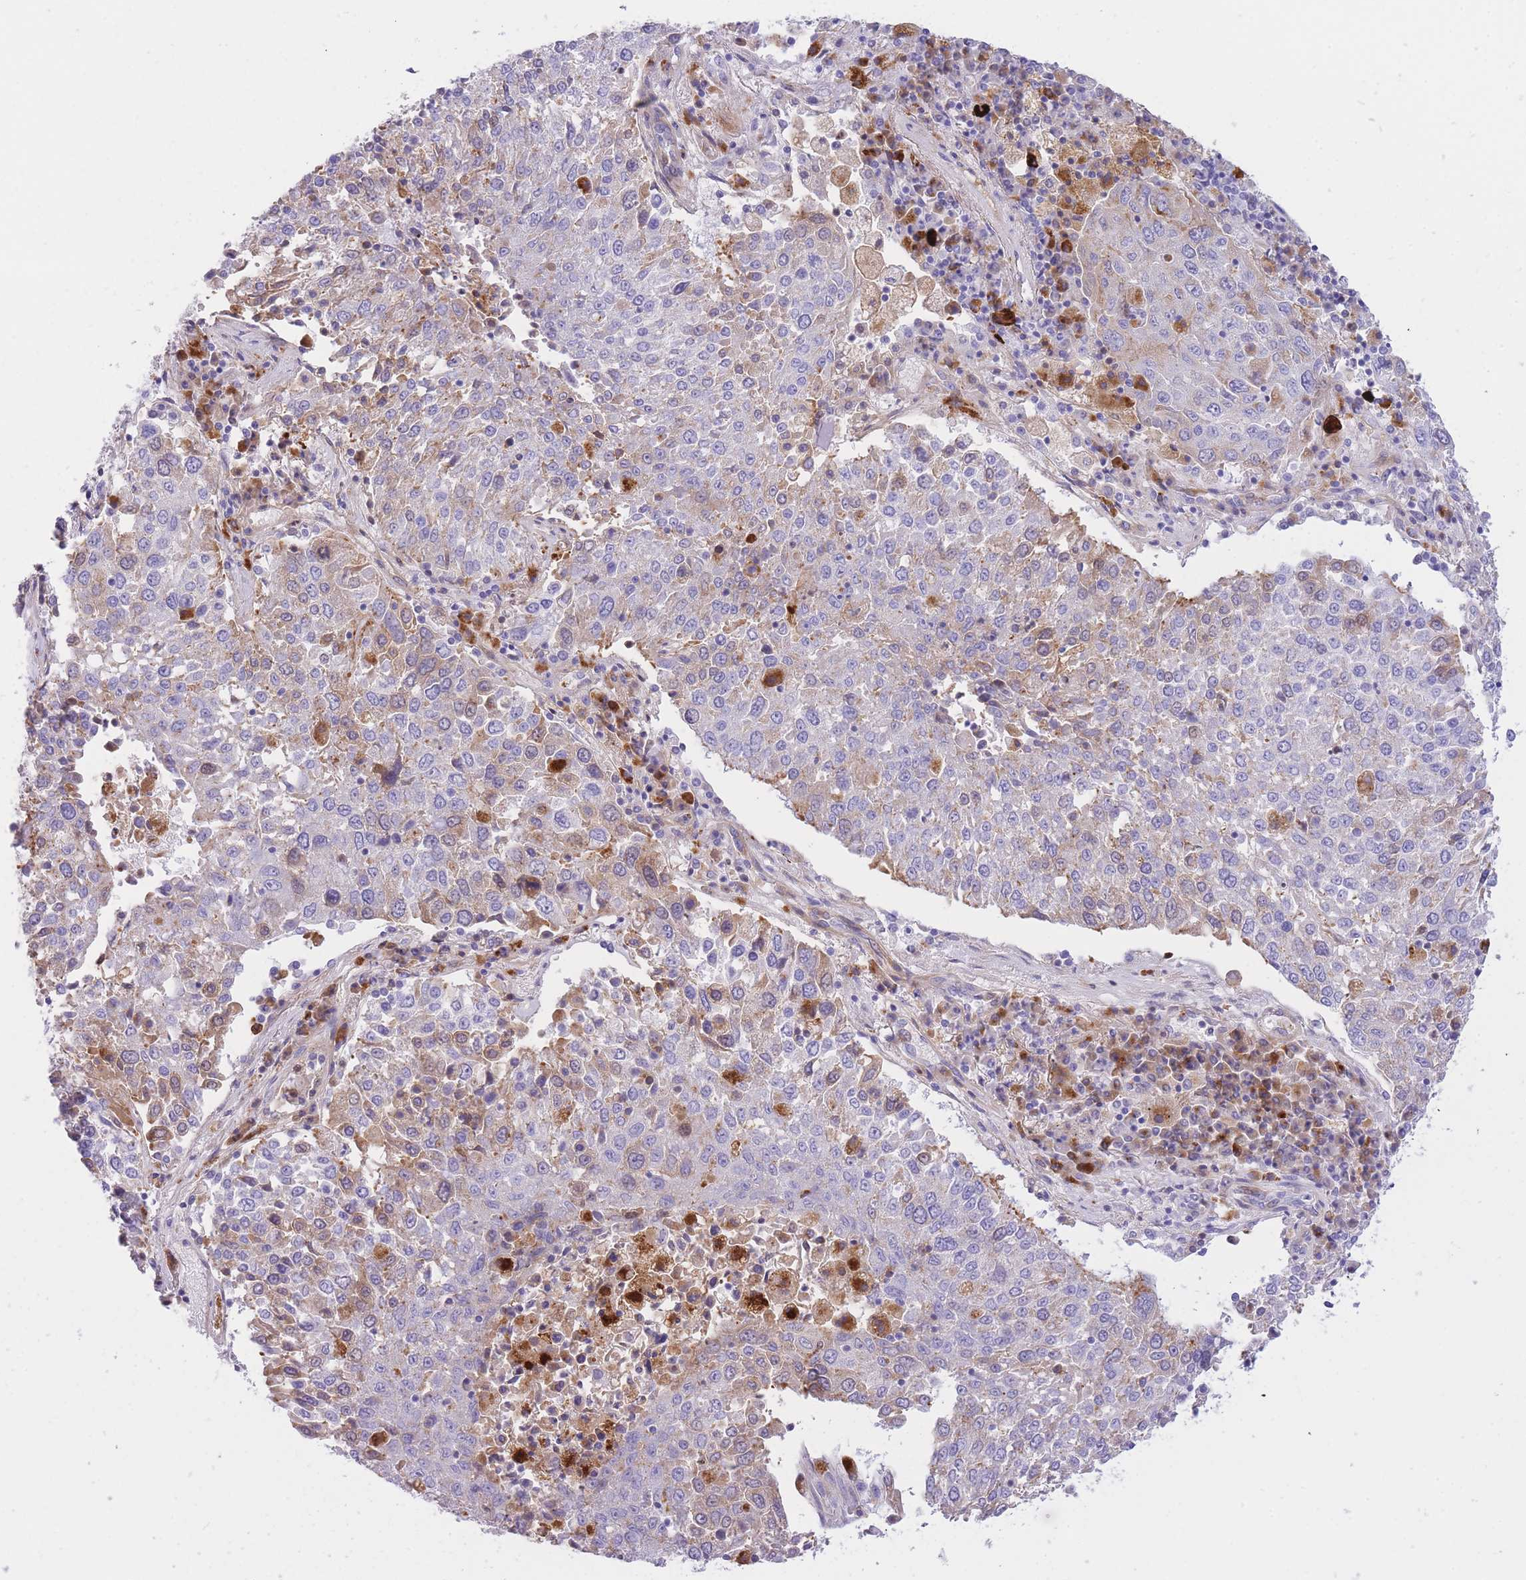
{"staining": {"intensity": "moderate", "quantity": "<25%", "location": "cytoplasmic/membranous"}, "tissue": "lung cancer", "cell_type": "Tumor cells", "image_type": "cancer", "snomed": [{"axis": "morphology", "description": "Squamous cell carcinoma, NOS"}, {"axis": "topography", "description": "Lung"}], "caption": "Immunohistochemistry (IHC) image of neoplastic tissue: human lung cancer stained using immunohistochemistry (IHC) exhibits low levels of moderate protein expression localized specifically in the cytoplasmic/membranous of tumor cells, appearing as a cytoplasmic/membranous brown color.", "gene": "PLBD1", "patient": {"sex": "male", "age": 65}}